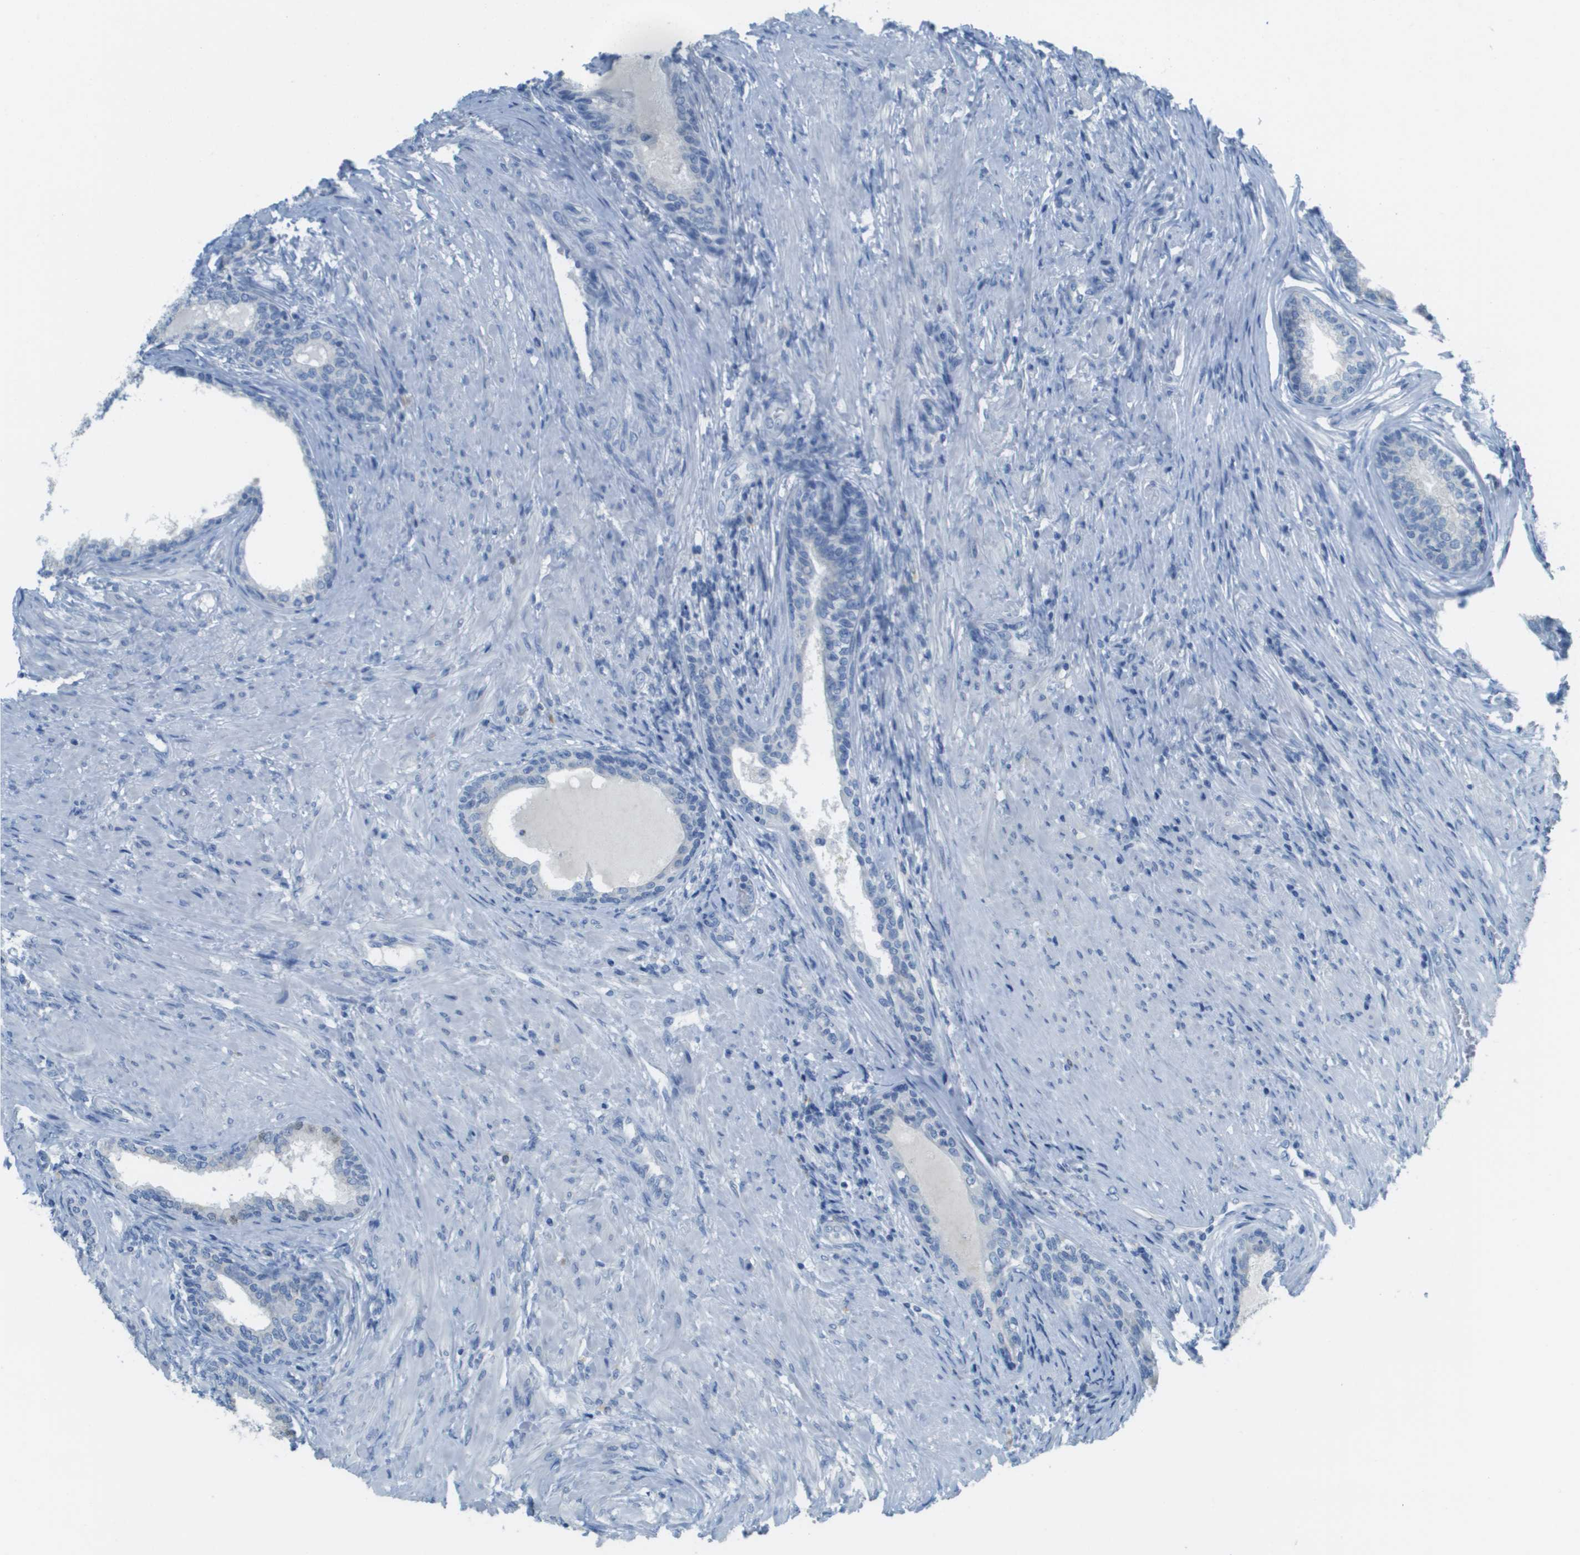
{"staining": {"intensity": "weak", "quantity": "<25%", "location": "cytoplasmic/membranous"}, "tissue": "prostate", "cell_type": "Glandular cells", "image_type": "normal", "snomed": [{"axis": "morphology", "description": "Normal tissue, NOS"}, {"axis": "topography", "description": "Prostate"}], "caption": "The histopathology image shows no significant expression in glandular cells of prostate. (DAB (3,3'-diaminobenzidine) IHC with hematoxylin counter stain).", "gene": "PTGDR2", "patient": {"sex": "male", "age": 76}}